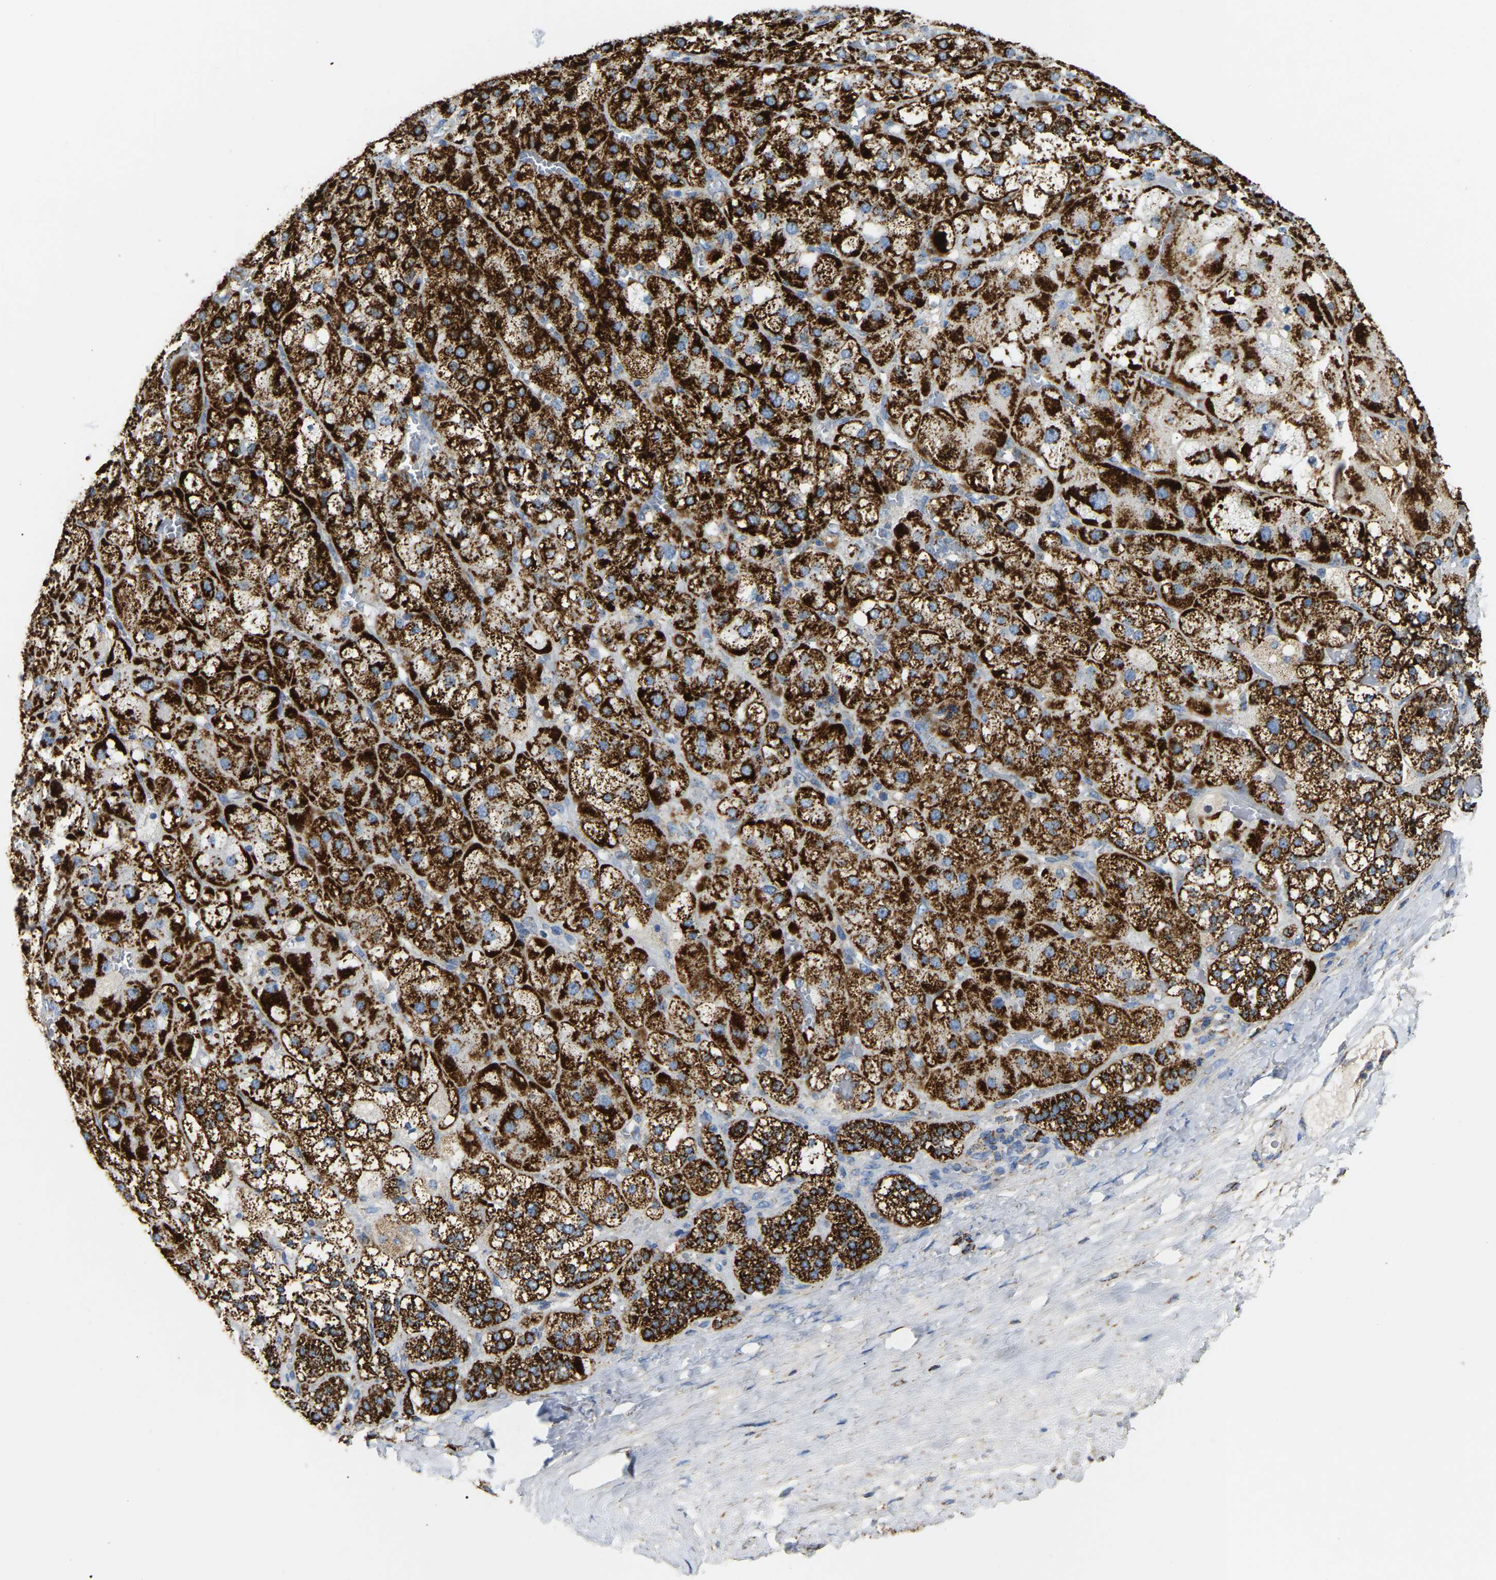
{"staining": {"intensity": "strong", "quantity": ">75%", "location": "cytoplasmic/membranous"}, "tissue": "adrenal gland", "cell_type": "Glandular cells", "image_type": "normal", "snomed": [{"axis": "morphology", "description": "Normal tissue, NOS"}, {"axis": "topography", "description": "Adrenal gland"}], "caption": "A high amount of strong cytoplasmic/membranous expression is appreciated in approximately >75% of glandular cells in unremarkable adrenal gland.", "gene": "HIBADH", "patient": {"sex": "female", "age": 47}}